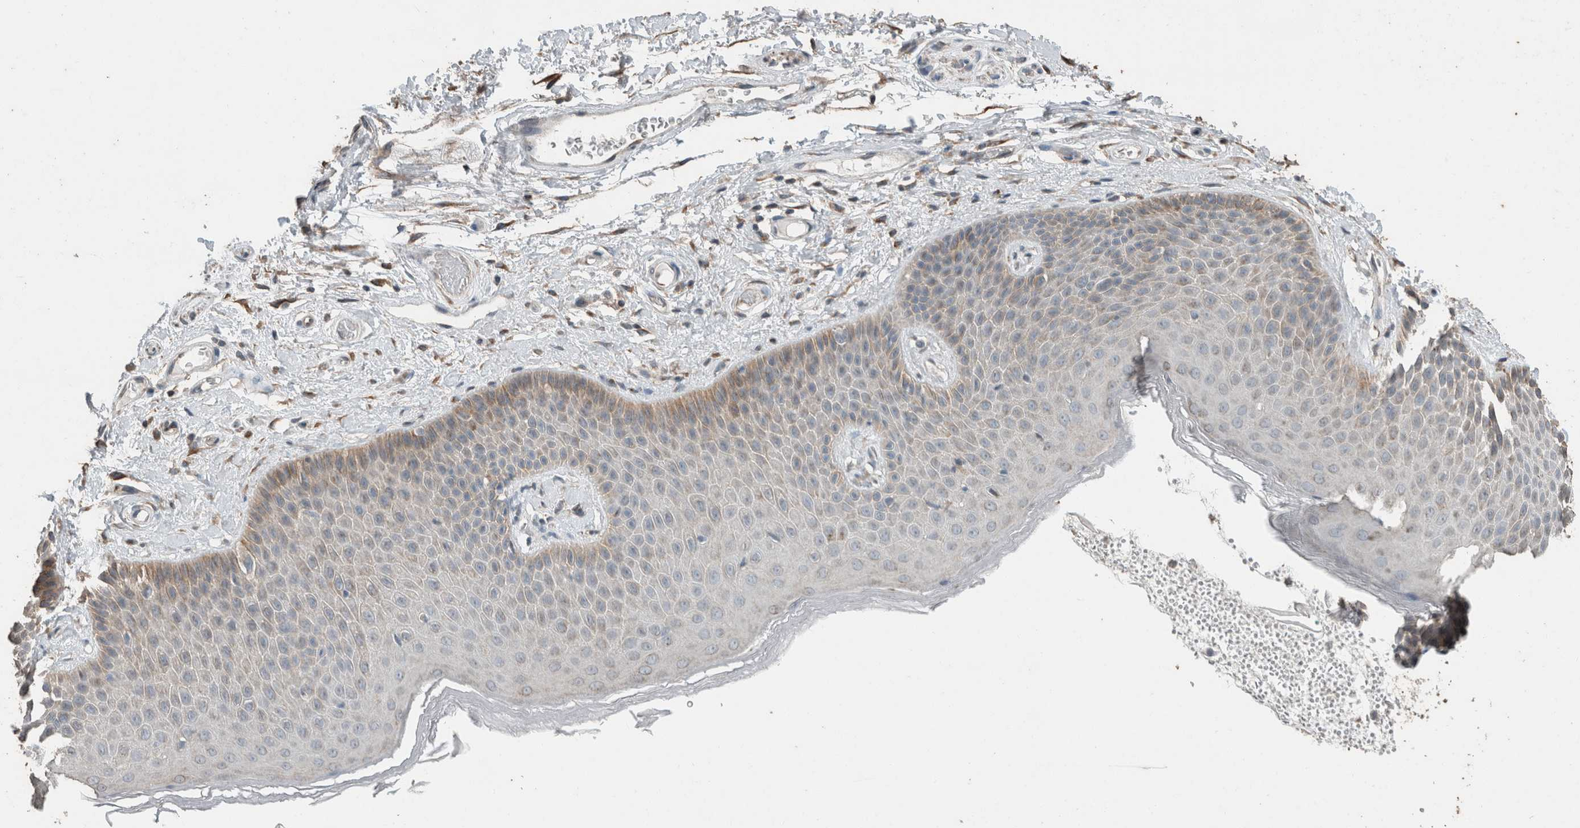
{"staining": {"intensity": "moderate", "quantity": "<25%", "location": "cytoplasmic/membranous"}, "tissue": "skin", "cell_type": "Epidermal cells", "image_type": "normal", "snomed": [{"axis": "morphology", "description": "Normal tissue, NOS"}, {"axis": "topography", "description": "Anal"}], "caption": "This image demonstrates benign skin stained with IHC to label a protein in brown. The cytoplasmic/membranous of epidermal cells show moderate positivity for the protein. Nuclei are counter-stained blue.", "gene": "ACVR2B", "patient": {"sex": "male", "age": 74}}